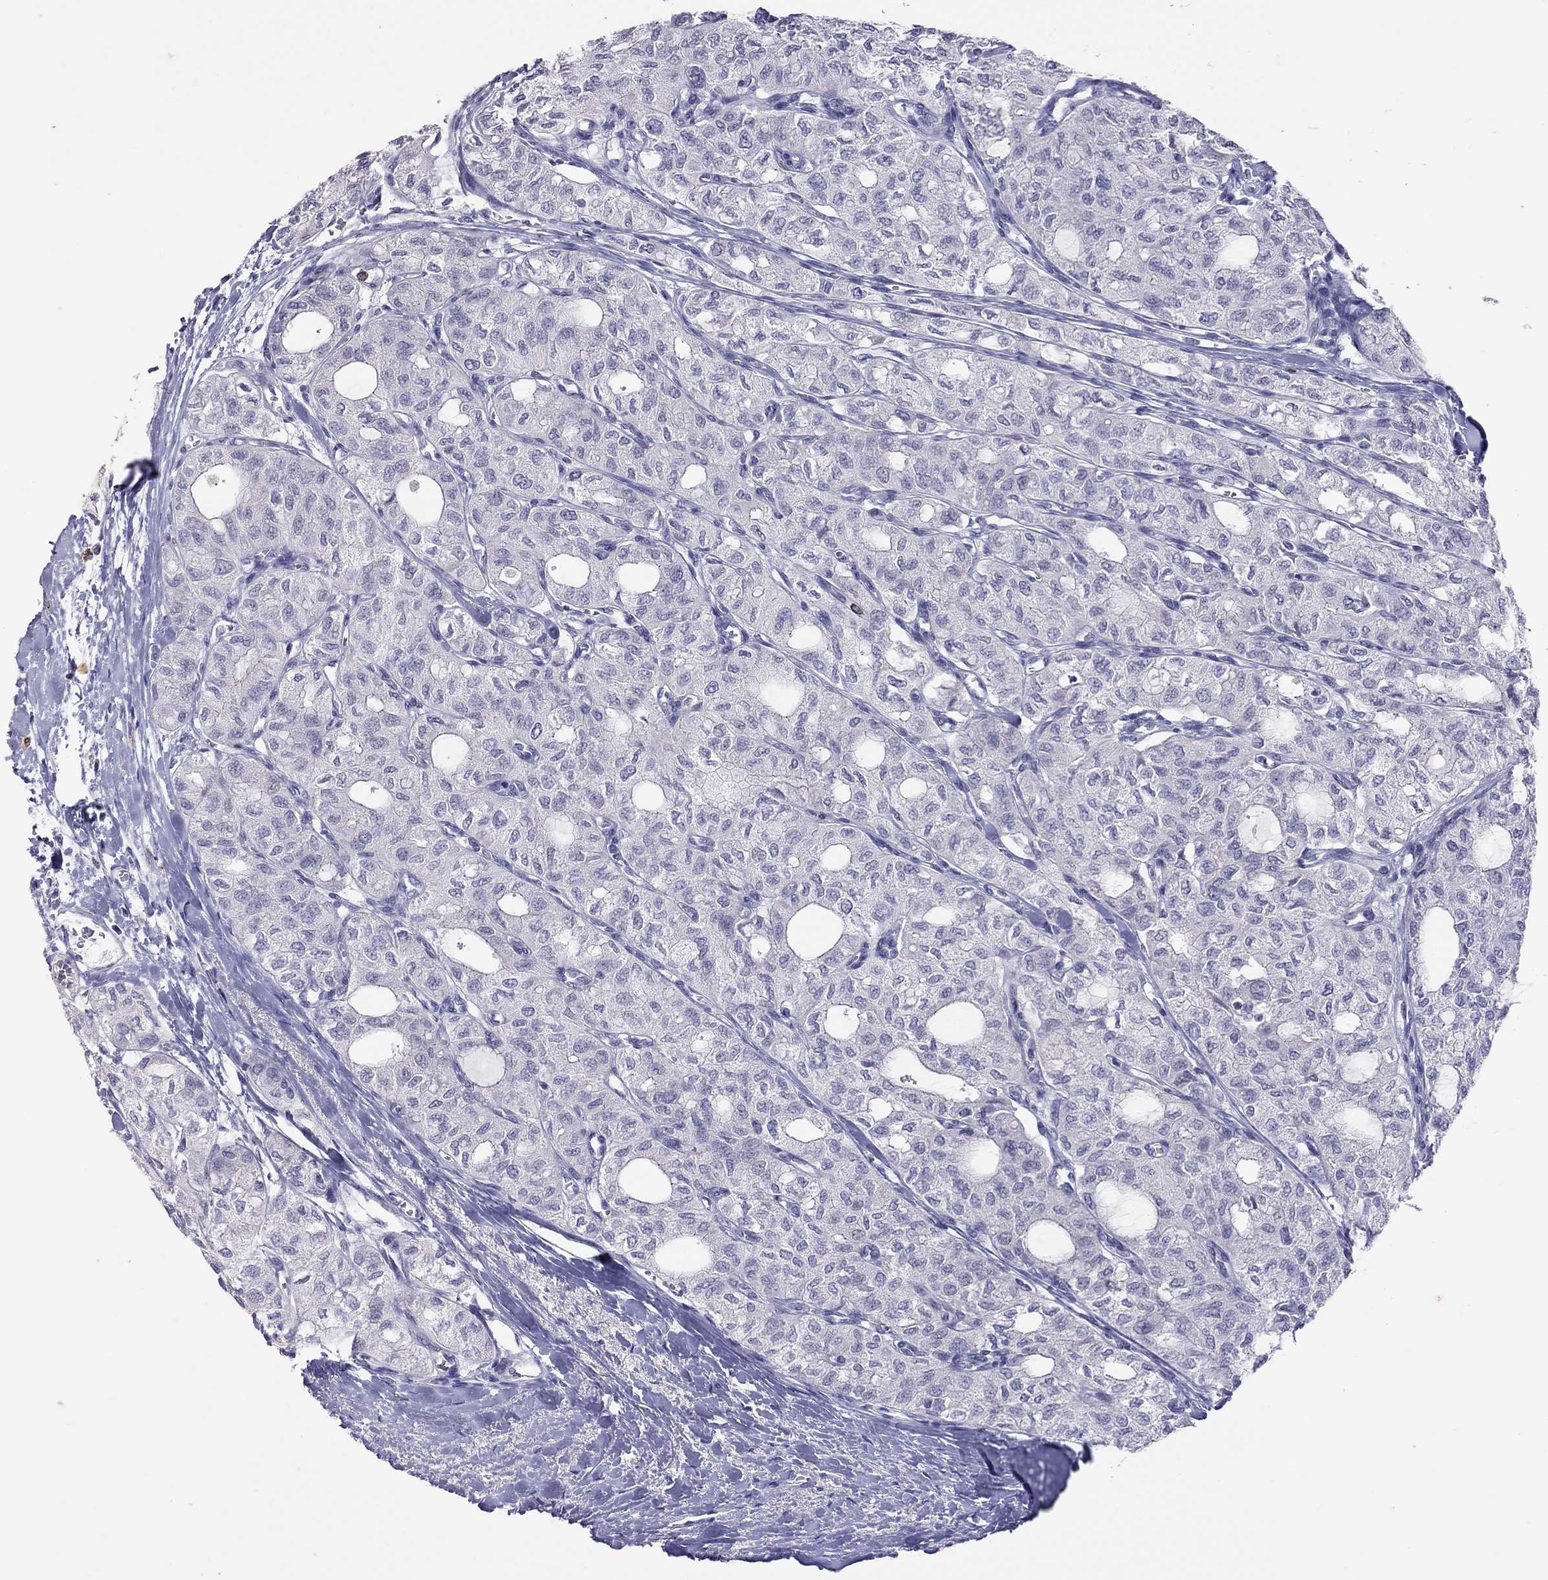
{"staining": {"intensity": "negative", "quantity": "none", "location": "none"}, "tissue": "thyroid cancer", "cell_type": "Tumor cells", "image_type": "cancer", "snomed": [{"axis": "morphology", "description": "Follicular adenoma carcinoma, NOS"}, {"axis": "topography", "description": "Thyroid gland"}], "caption": "Protein analysis of thyroid cancer reveals no significant staining in tumor cells.", "gene": "SLAMF1", "patient": {"sex": "male", "age": 75}}